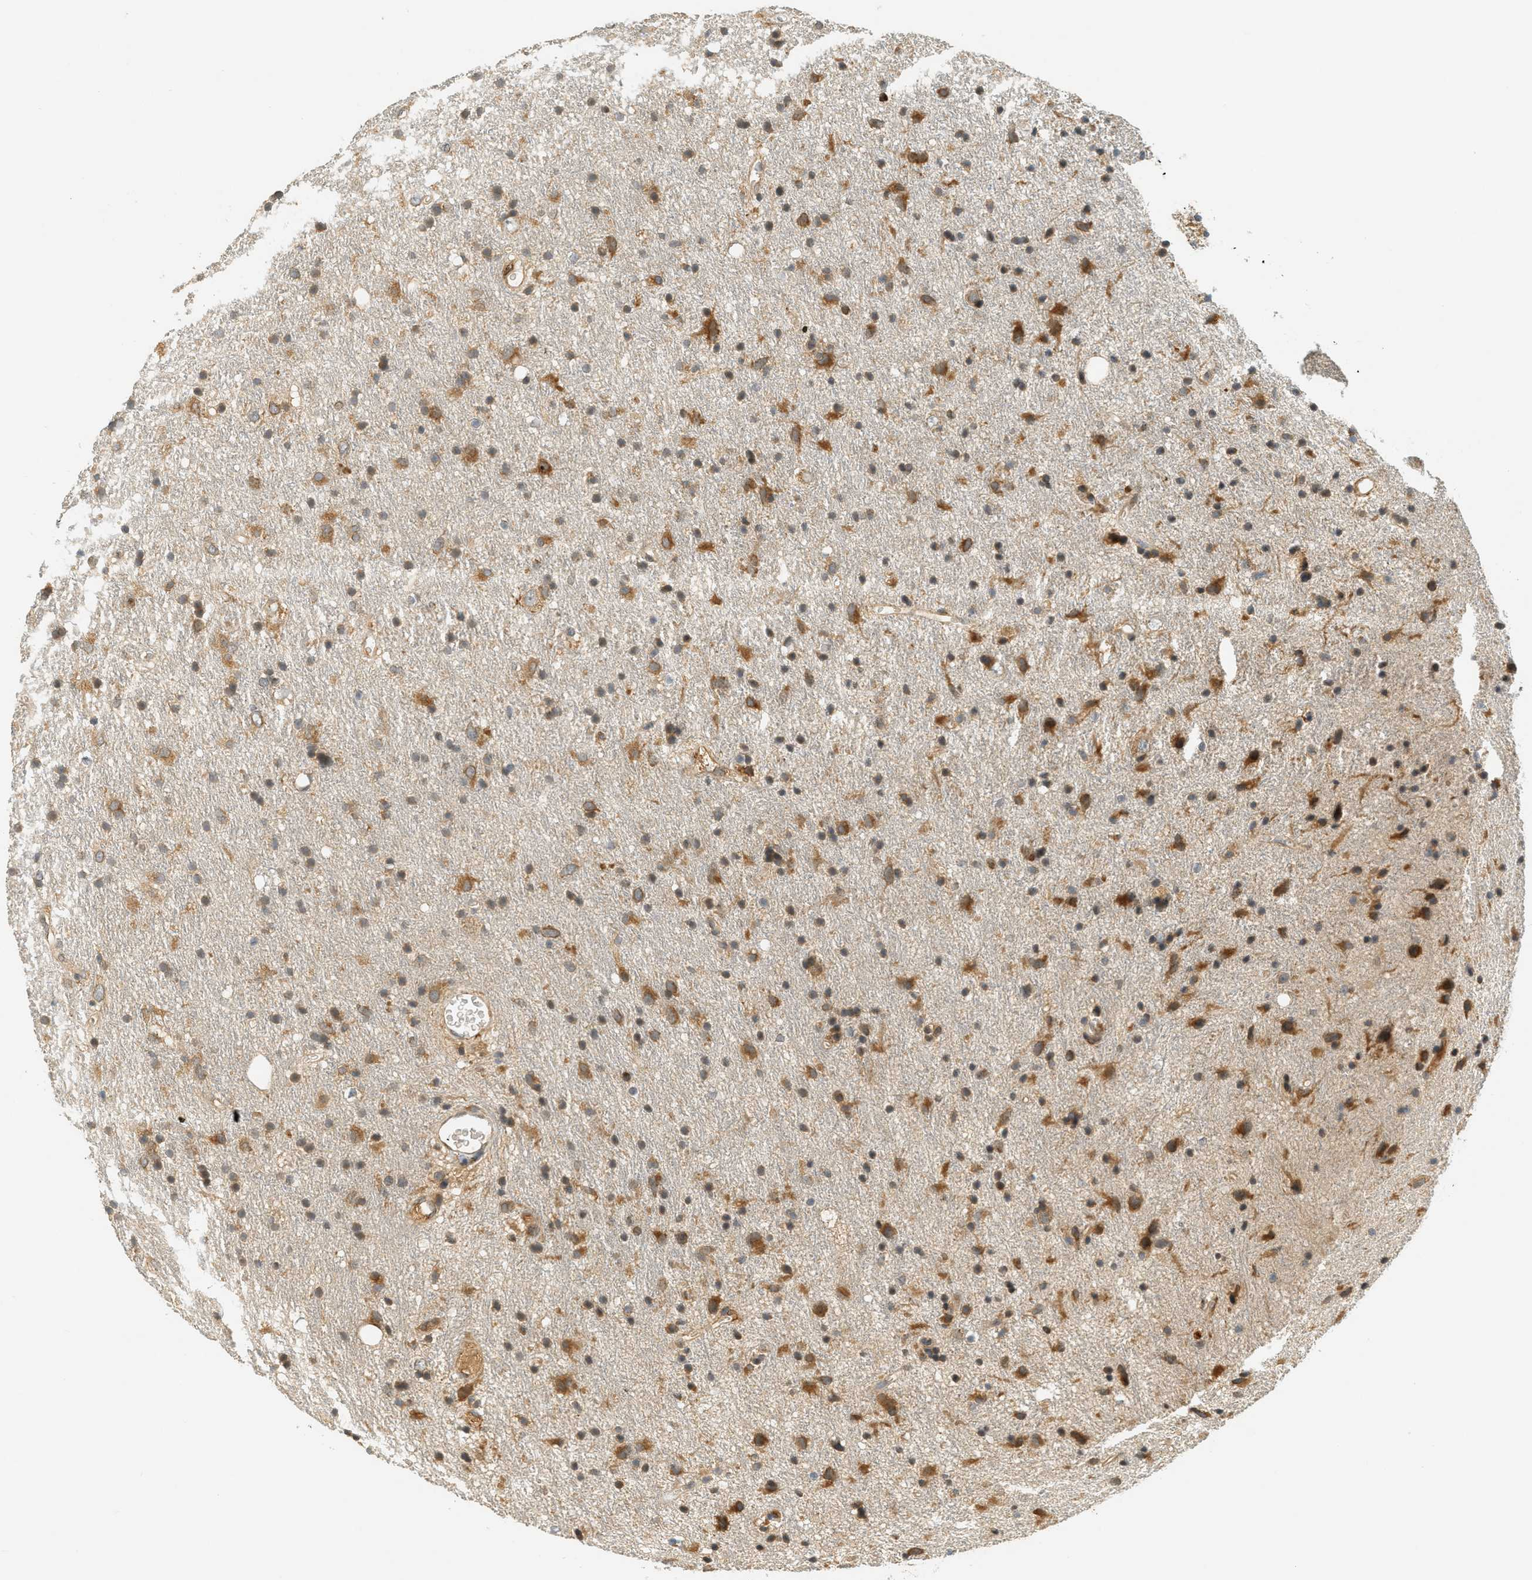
{"staining": {"intensity": "moderate", "quantity": "25%-75%", "location": "cytoplasmic/membranous"}, "tissue": "glioma", "cell_type": "Tumor cells", "image_type": "cancer", "snomed": [{"axis": "morphology", "description": "Glioma, malignant, Low grade"}, {"axis": "topography", "description": "Brain"}], "caption": "Immunohistochemical staining of glioma exhibits medium levels of moderate cytoplasmic/membranous staining in approximately 25%-75% of tumor cells.", "gene": "PDK1", "patient": {"sex": "male", "age": 77}}